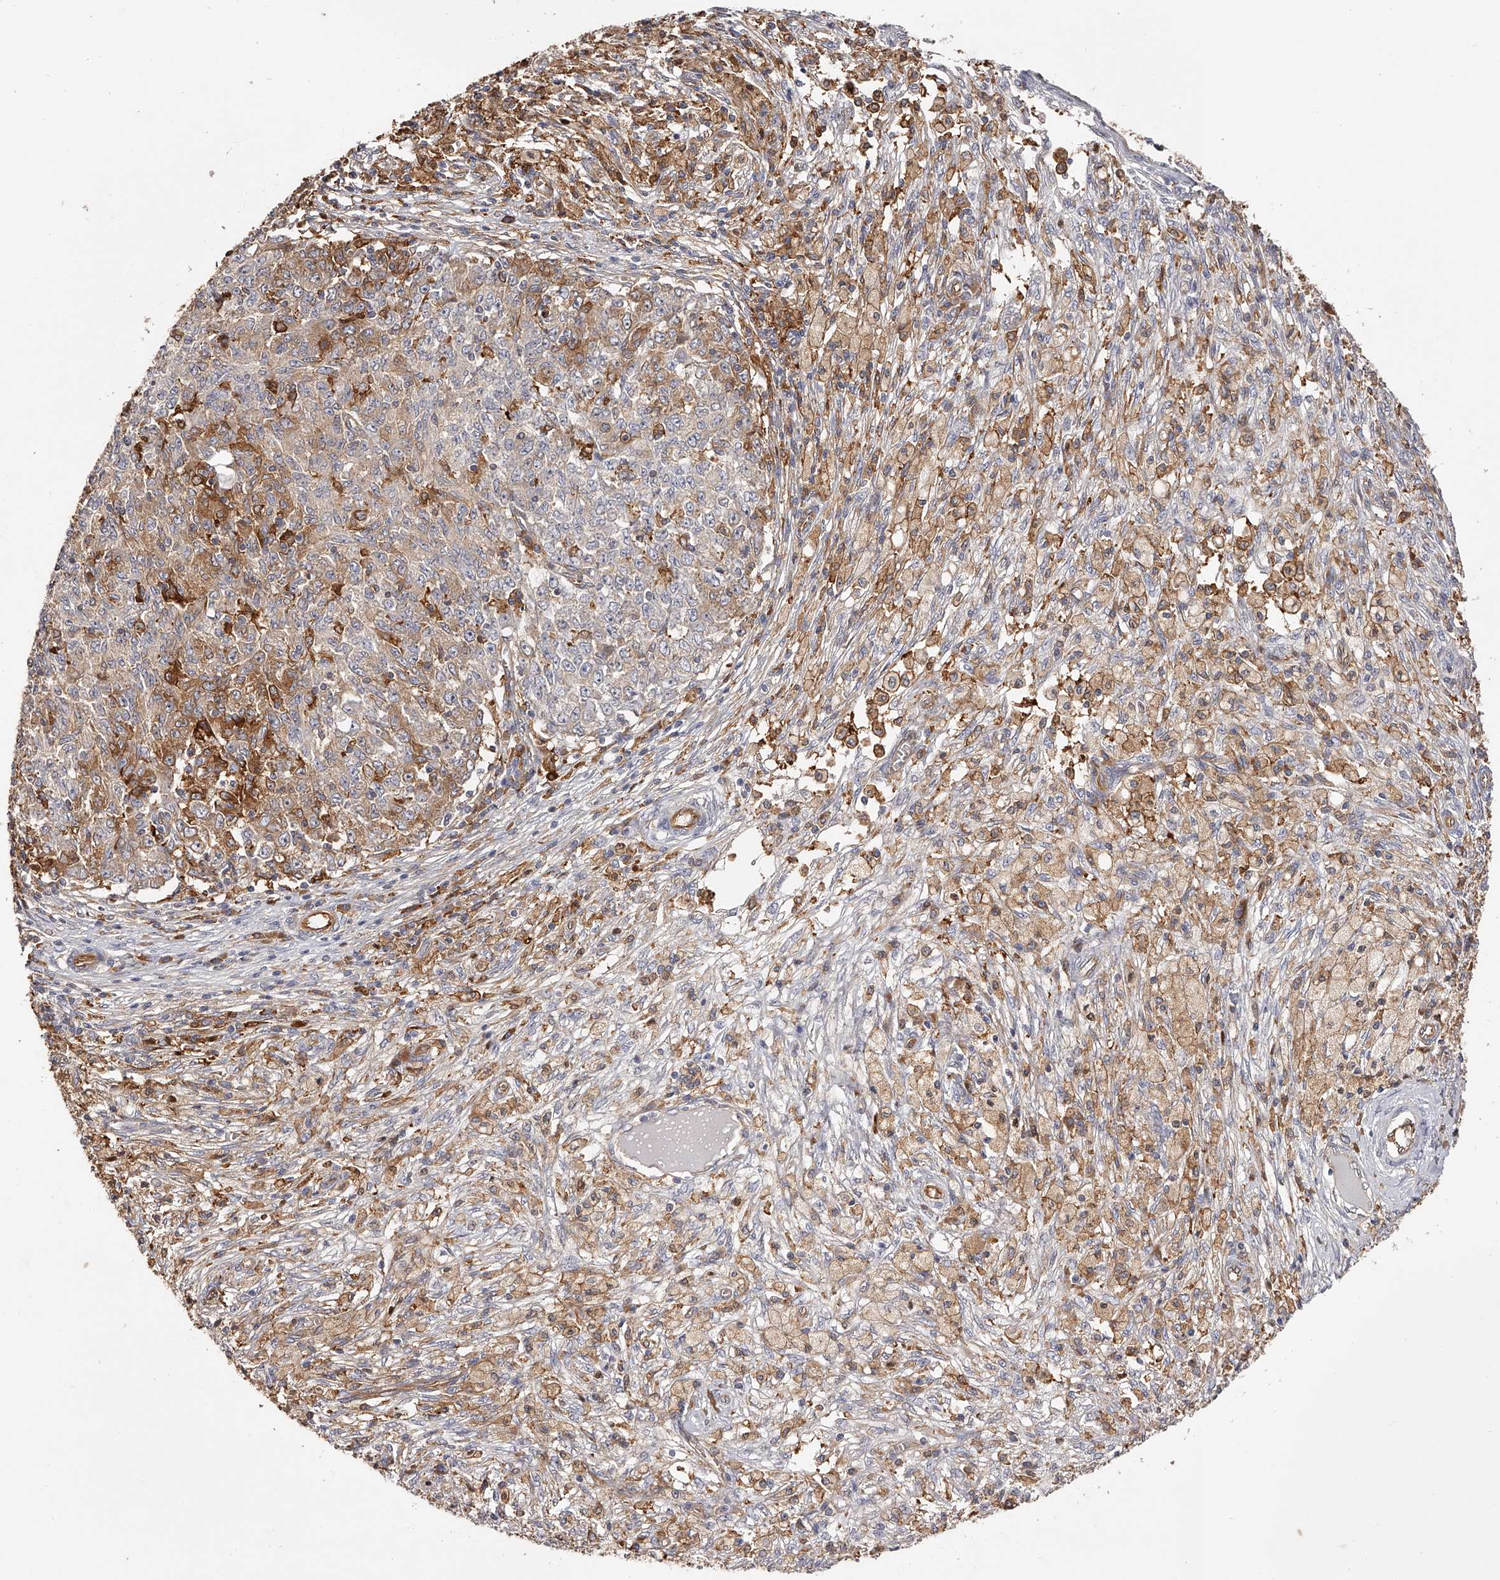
{"staining": {"intensity": "moderate", "quantity": ">75%", "location": "cytoplasmic/membranous"}, "tissue": "ovarian cancer", "cell_type": "Tumor cells", "image_type": "cancer", "snomed": [{"axis": "morphology", "description": "Carcinoma, endometroid"}, {"axis": "topography", "description": "Ovary"}], "caption": "Moderate cytoplasmic/membranous positivity is present in approximately >75% of tumor cells in ovarian cancer (endometroid carcinoma).", "gene": "LAP3", "patient": {"sex": "female", "age": 42}}